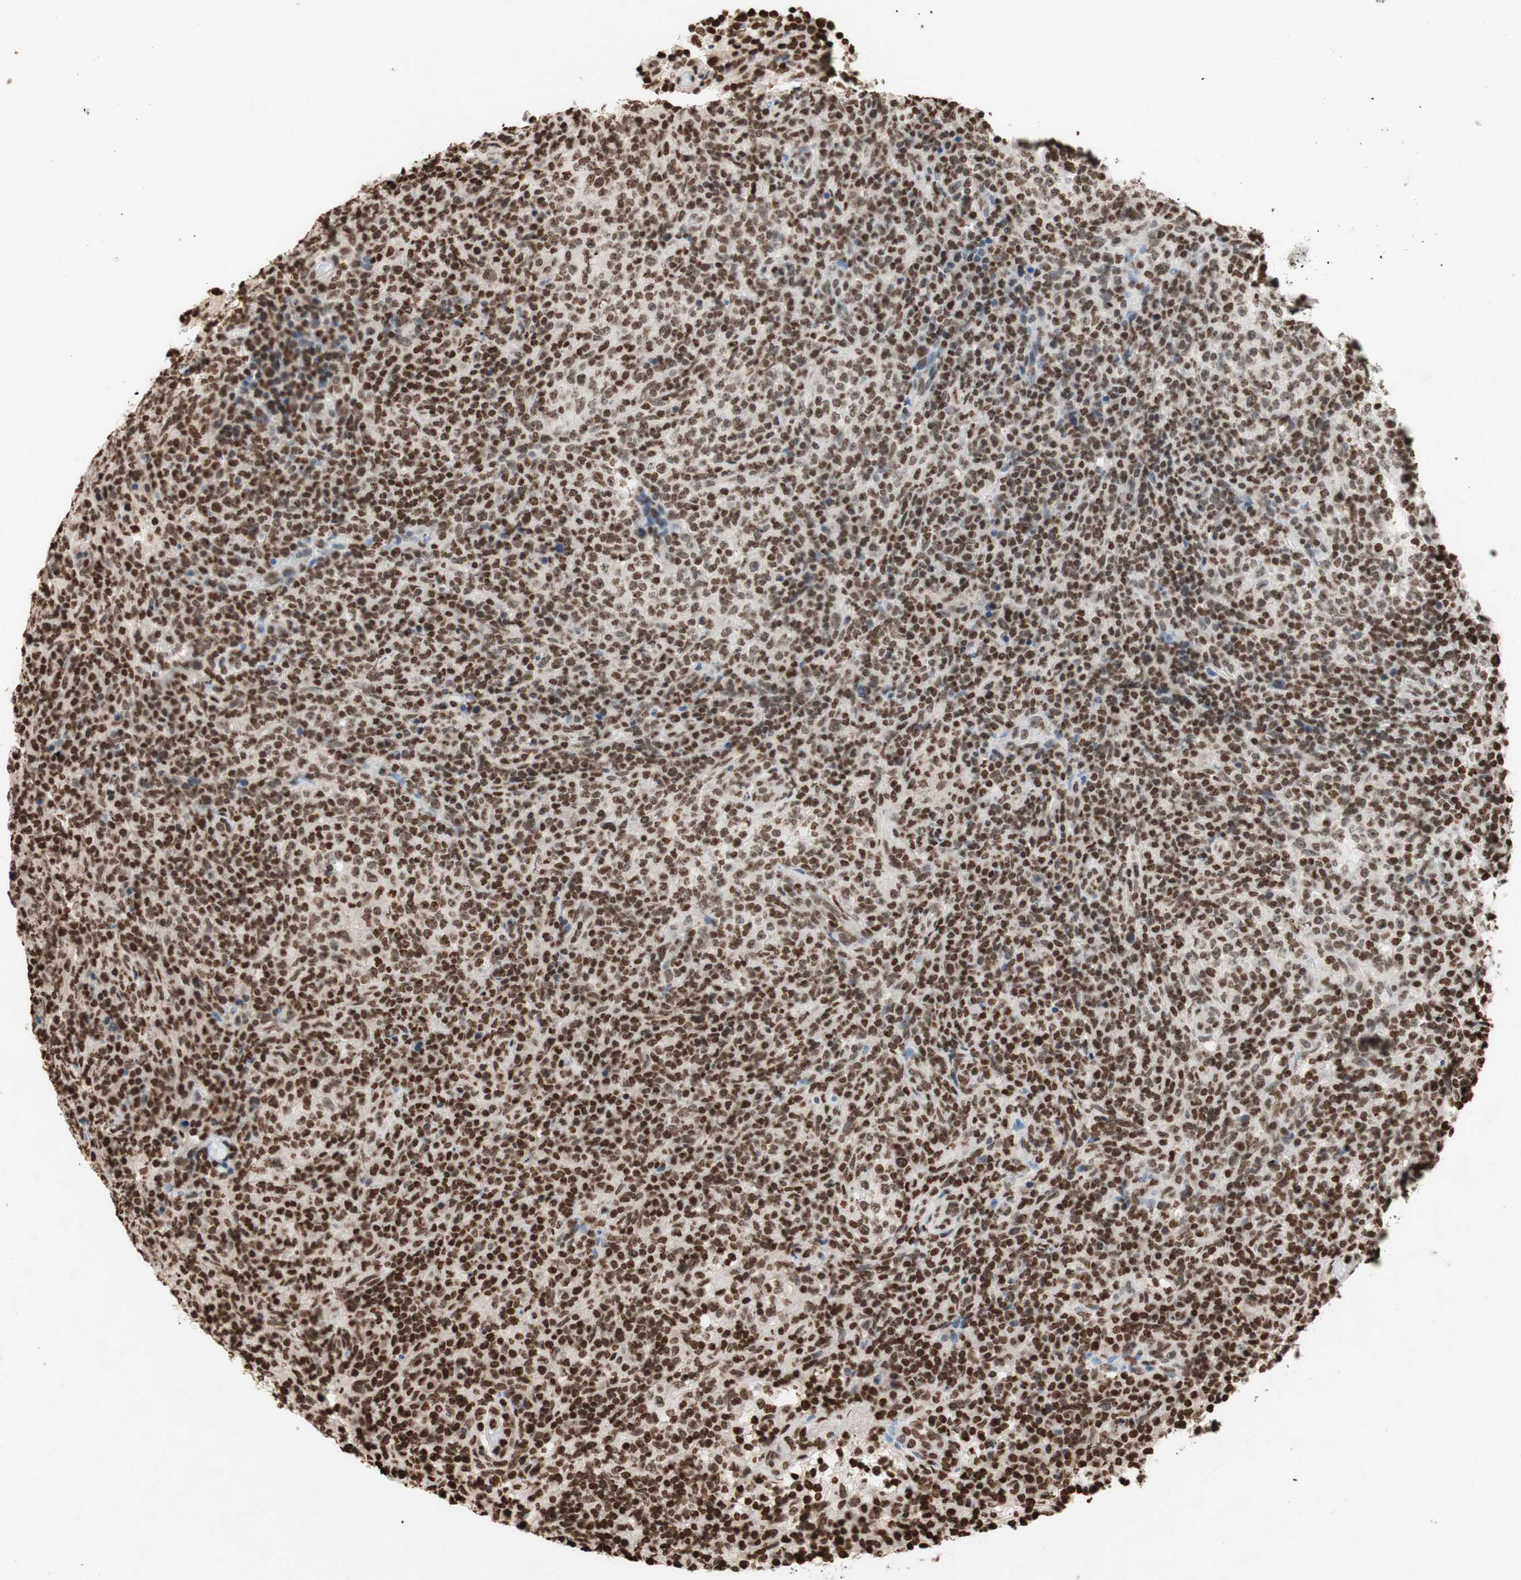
{"staining": {"intensity": "strong", "quantity": ">75%", "location": "nuclear"}, "tissue": "lymphoma", "cell_type": "Tumor cells", "image_type": "cancer", "snomed": [{"axis": "morphology", "description": "Malignant lymphoma, non-Hodgkin's type, High grade"}, {"axis": "topography", "description": "Lymph node"}], "caption": "A high-resolution micrograph shows immunohistochemistry (IHC) staining of malignant lymphoma, non-Hodgkin's type (high-grade), which demonstrates strong nuclear staining in about >75% of tumor cells.", "gene": "NCOA3", "patient": {"sex": "female", "age": 76}}